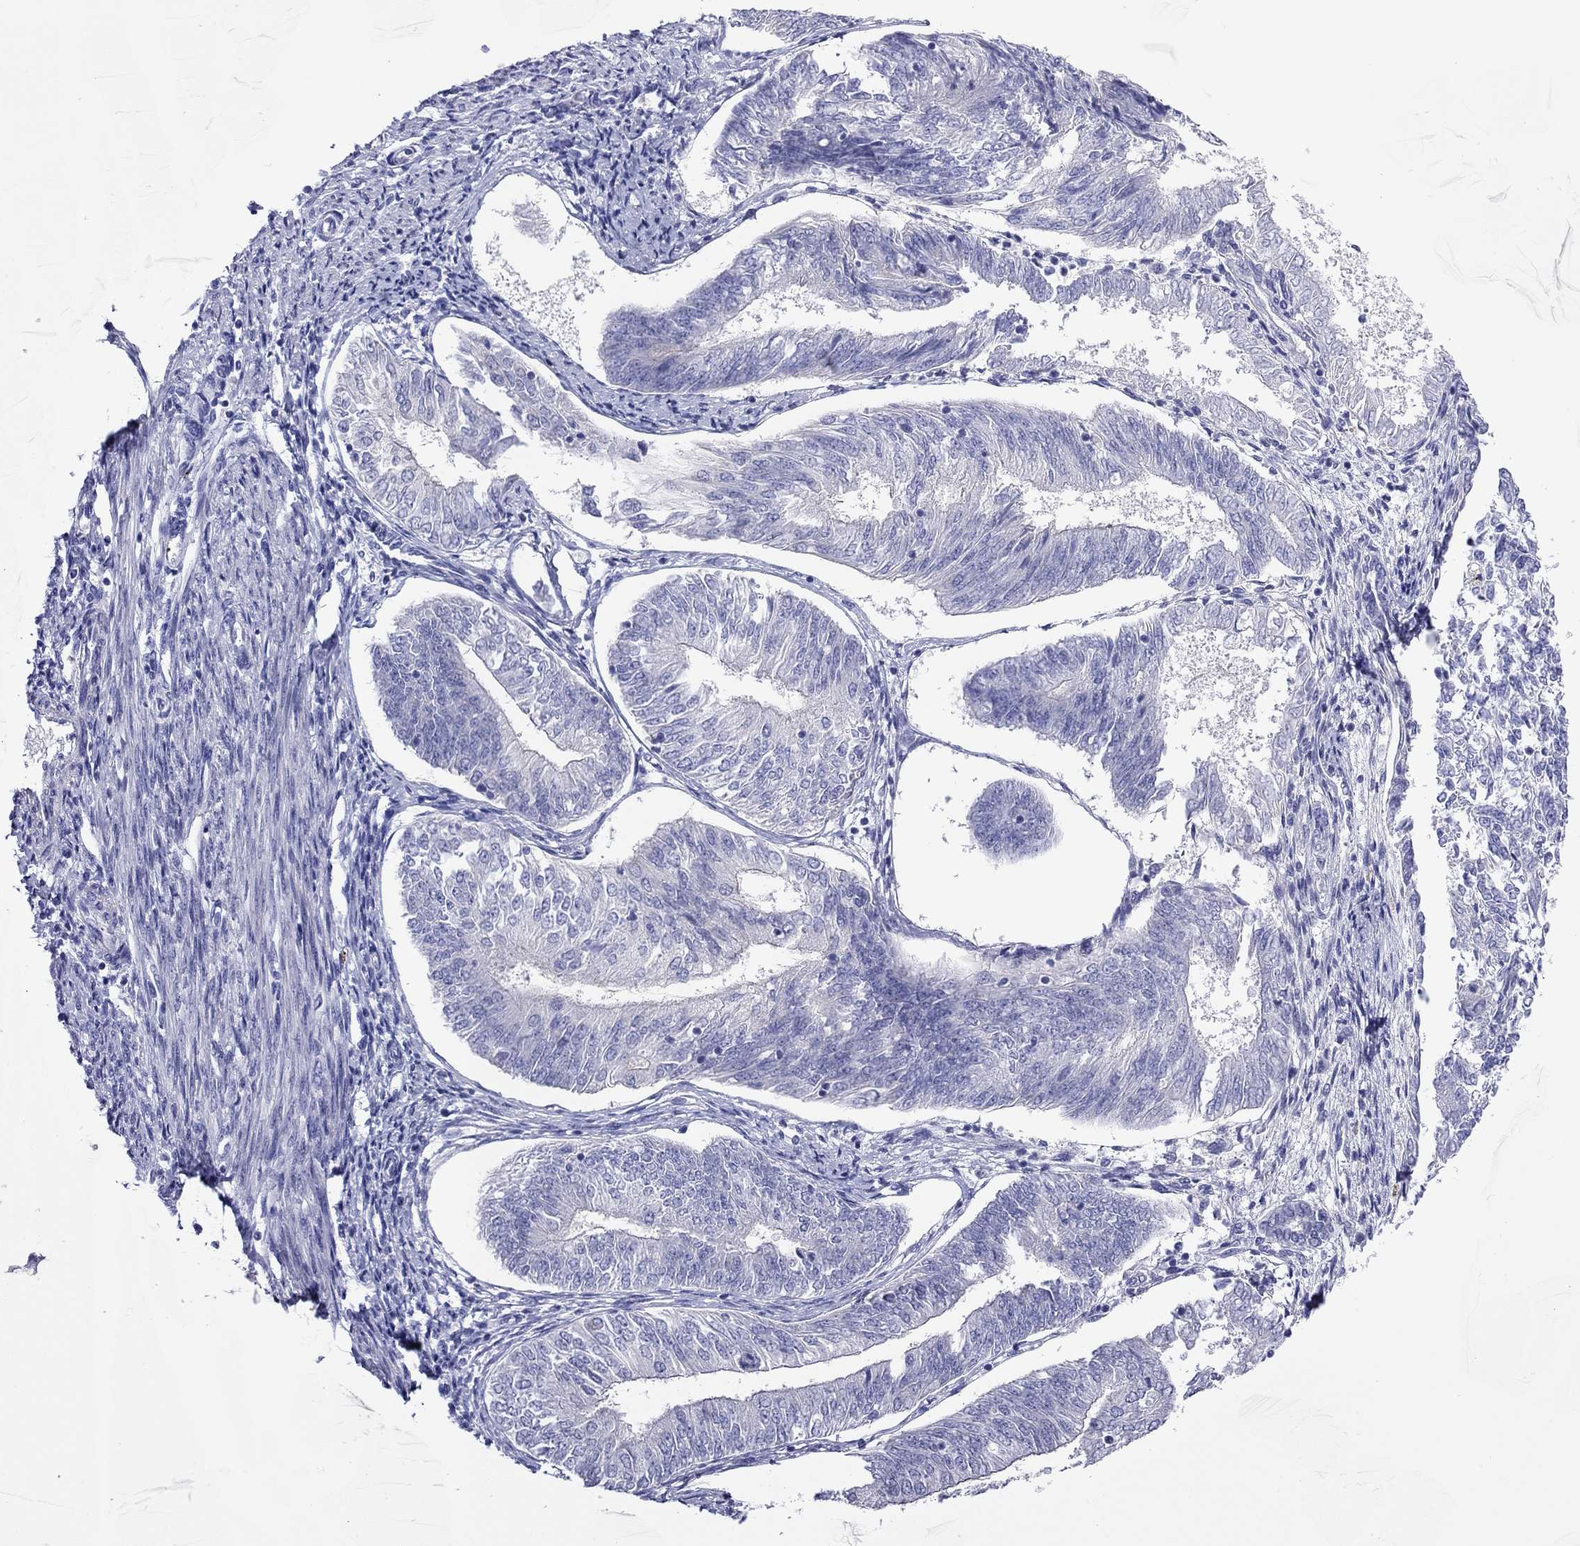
{"staining": {"intensity": "negative", "quantity": "none", "location": "none"}, "tissue": "endometrial cancer", "cell_type": "Tumor cells", "image_type": "cancer", "snomed": [{"axis": "morphology", "description": "Adenocarcinoma, NOS"}, {"axis": "topography", "description": "Endometrium"}], "caption": "Immunohistochemical staining of human endometrial cancer shows no significant staining in tumor cells.", "gene": "MGAT4C", "patient": {"sex": "female", "age": 58}}